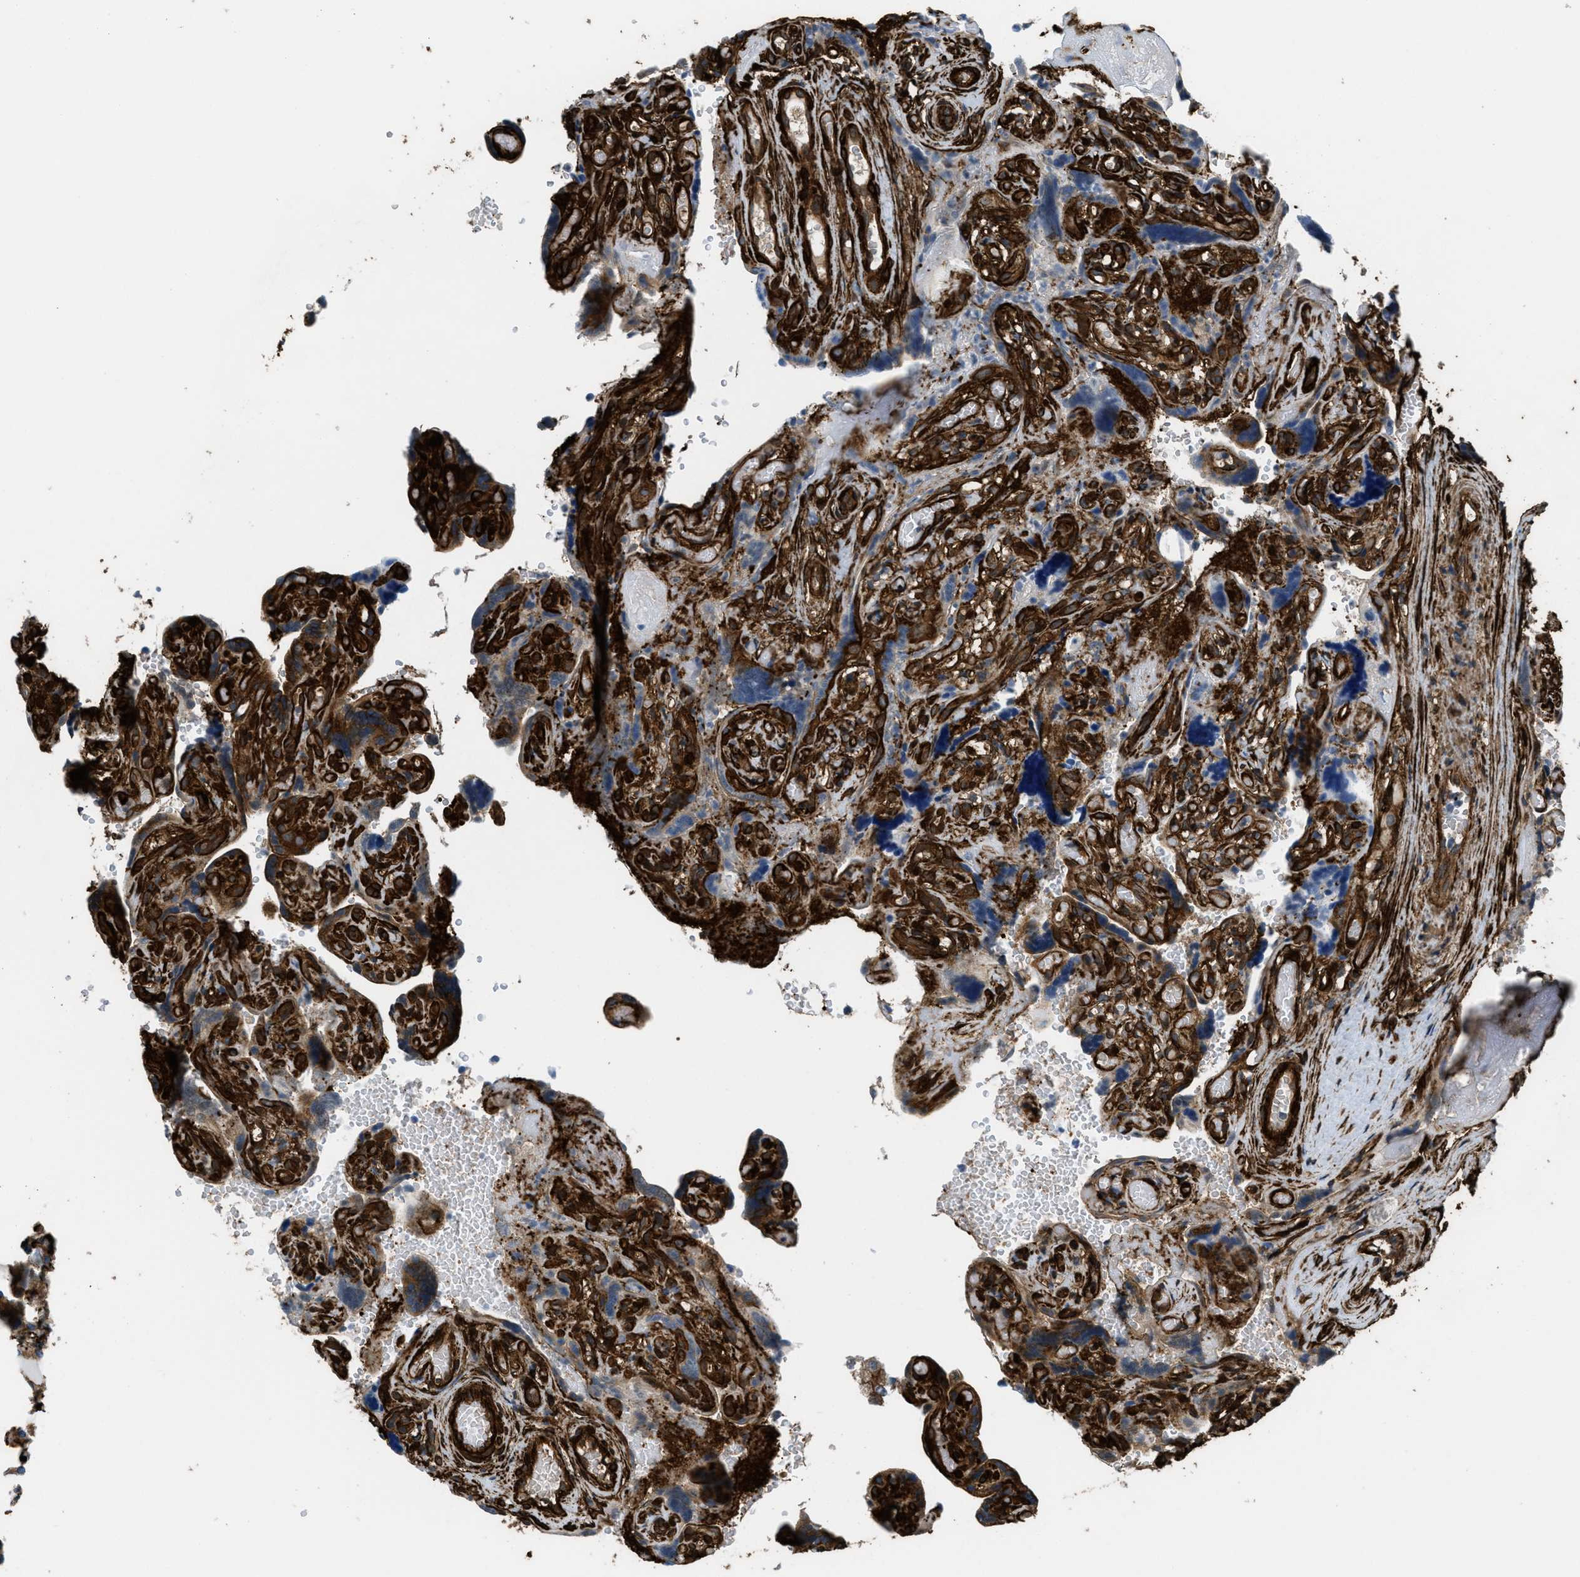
{"staining": {"intensity": "strong", "quantity": ">75%", "location": "cytoplasmic/membranous"}, "tissue": "placenta", "cell_type": "Decidual cells", "image_type": "normal", "snomed": [{"axis": "morphology", "description": "Normal tissue, NOS"}, {"axis": "topography", "description": "Placenta"}], "caption": "Immunohistochemistry micrograph of normal human placenta stained for a protein (brown), which shows high levels of strong cytoplasmic/membranous staining in about >75% of decidual cells.", "gene": "CALD1", "patient": {"sex": "female", "age": 30}}